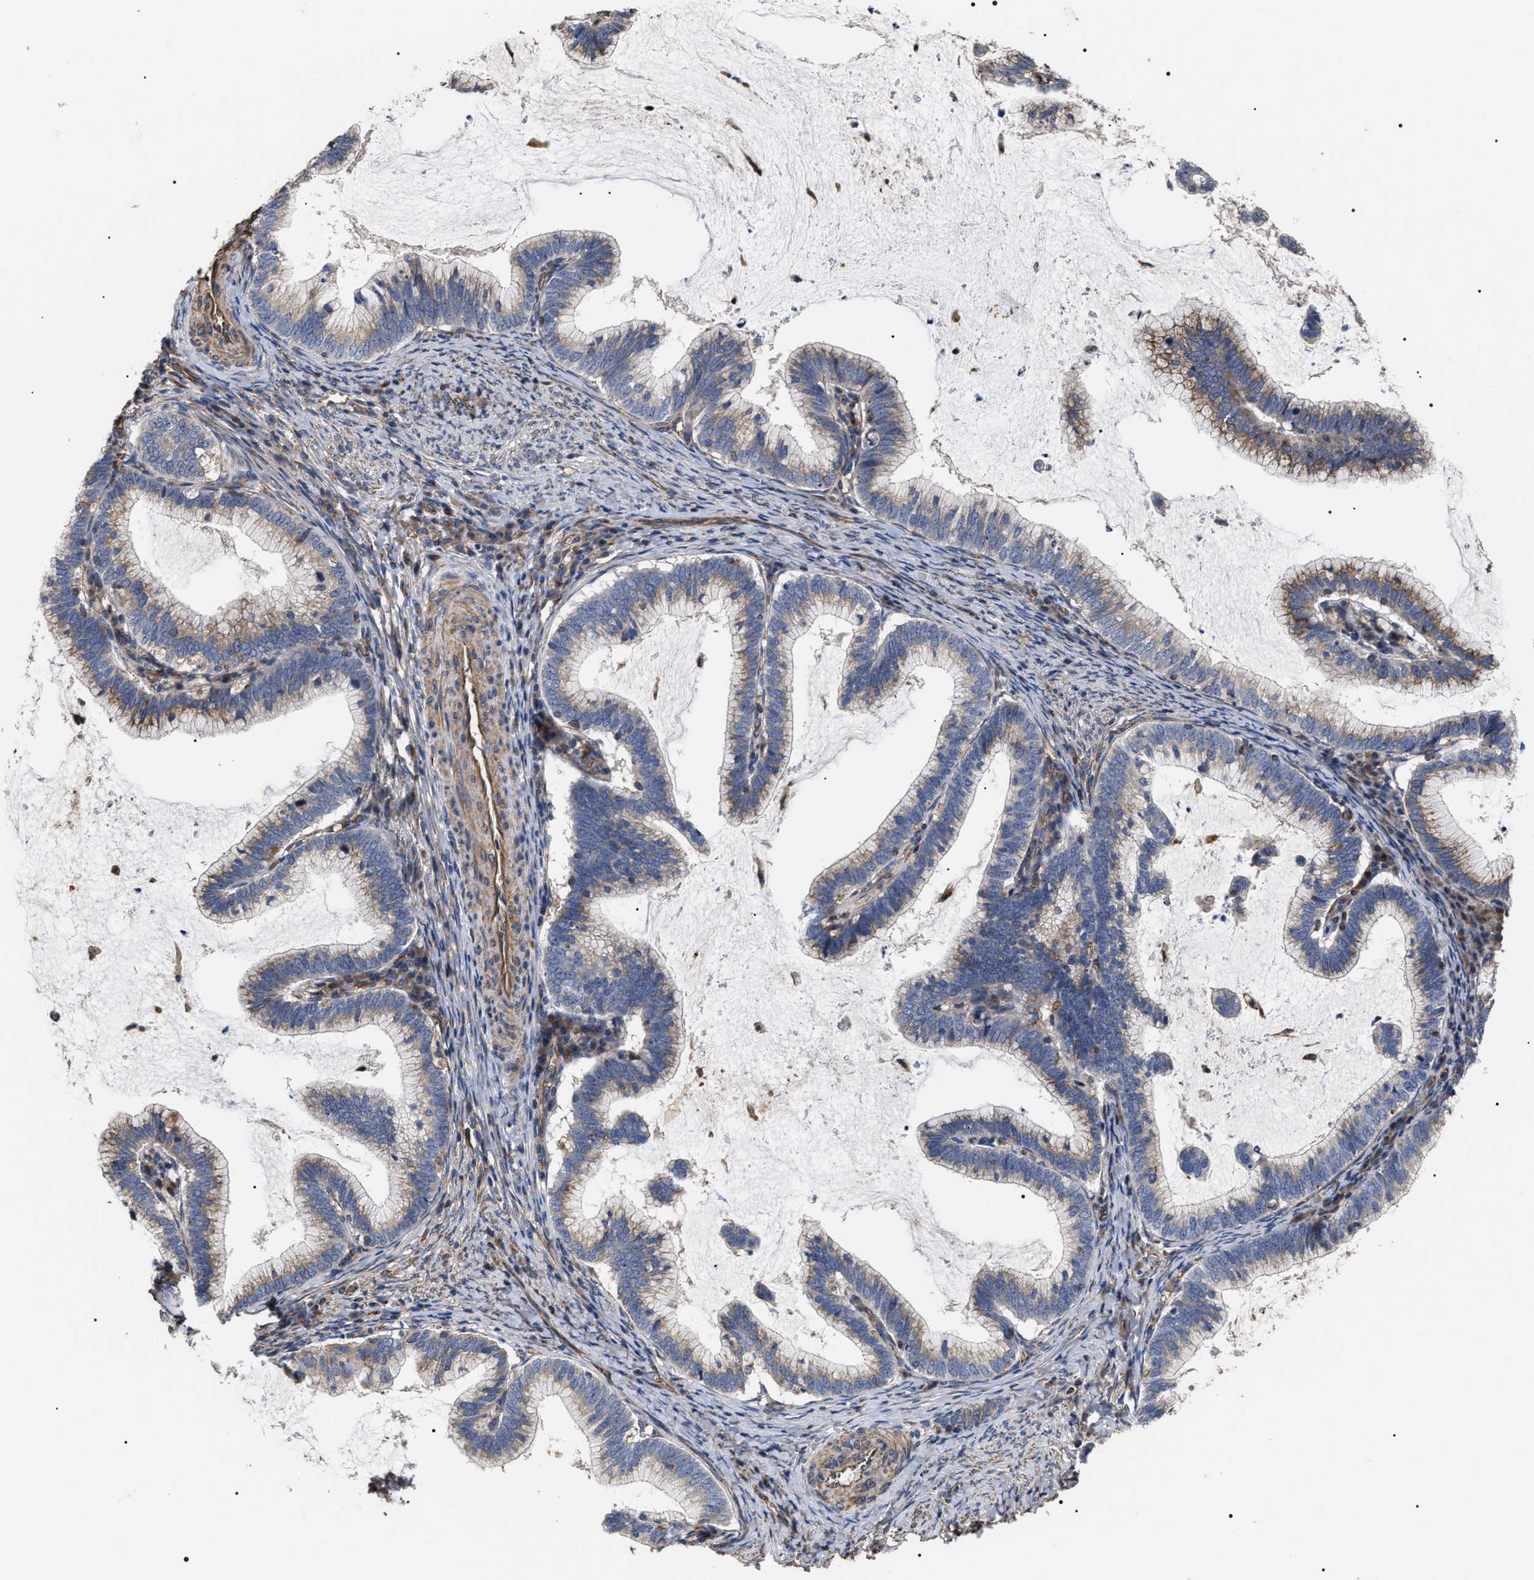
{"staining": {"intensity": "weak", "quantity": "25%-75%", "location": "cytoplasmic/membranous"}, "tissue": "cervical cancer", "cell_type": "Tumor cells", "image_type": "cancer", "snomed": [{"axis": "morphology", "description": "Adenocarcinoma, NOS"}, {"axis": "topography", "description": "Cervix"}], "caption": "There is low levels of weak cytoplasmic/membranous expression in tumor cells of cervical cancer (adenocarcinoma), as demonstrated by immunohistochemical staining (brown color).", "gene": "TSPAN33", "patient": {"sex": "female", "age": 36}}